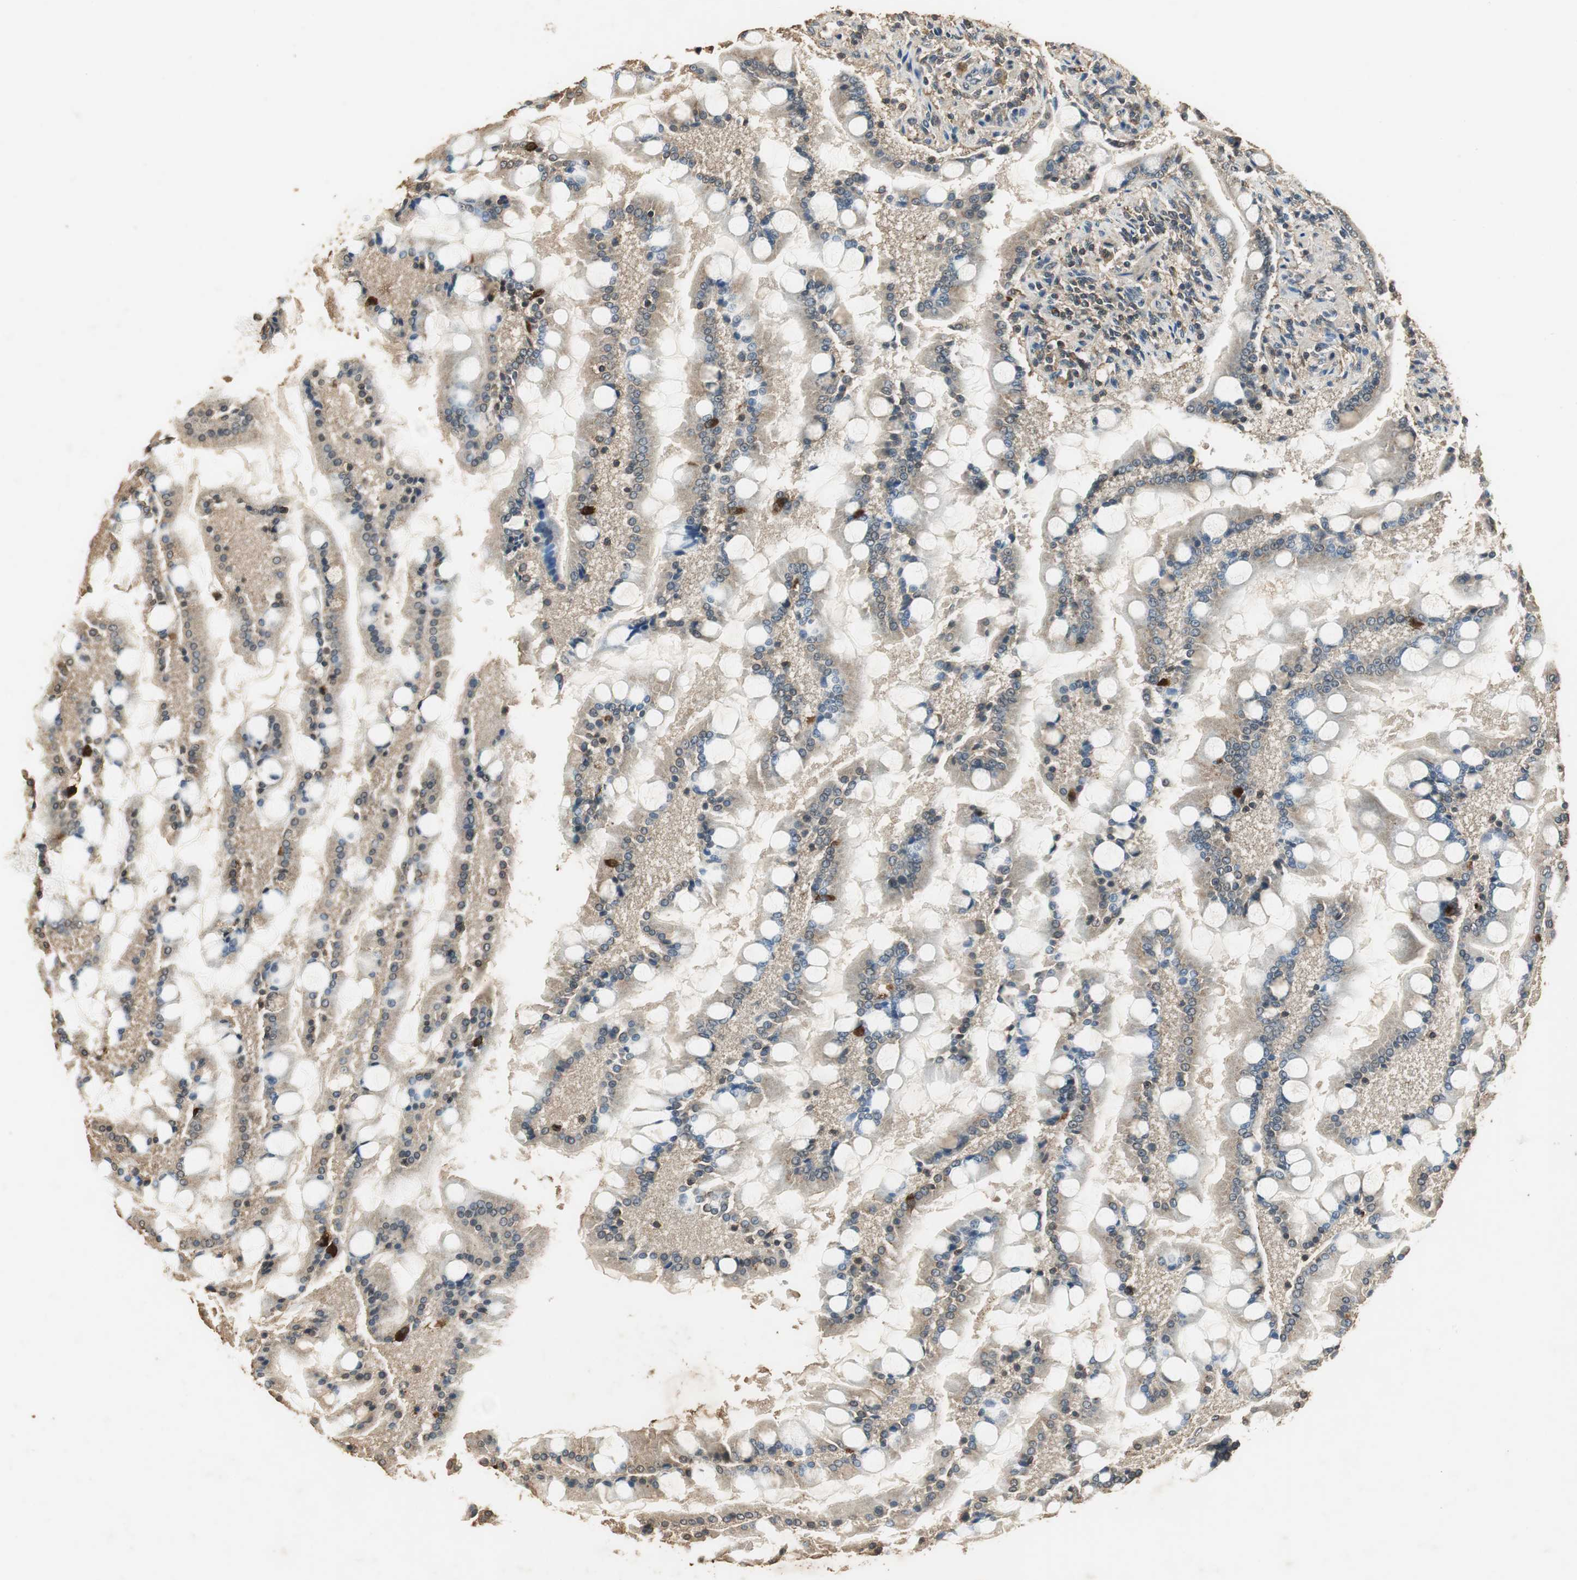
{"staining": {"intensity": "moderate", "quantity": ">75%", "location": "cytoplasmic/membranous"}, "tissue": "small intestine", "cell_type": "Glandular cells", "image_type": "normal", "snomed": [{"axis": "morphology", "description": "Normal tissue, NOS"}, {"axis": "topography", "description": "Small intestine"}], "caption": "The immunohistochemical stain labels moderate cytoplasmic/membranous positivity in glandular cells of unremarkable small intestine. (Stains: DAB in brown, nuclei in blue, Microscopy: brightfield microscopy at high magnification).", "gene": "TMPRSS4", "patient": {"sex": "male", "age": 41}}